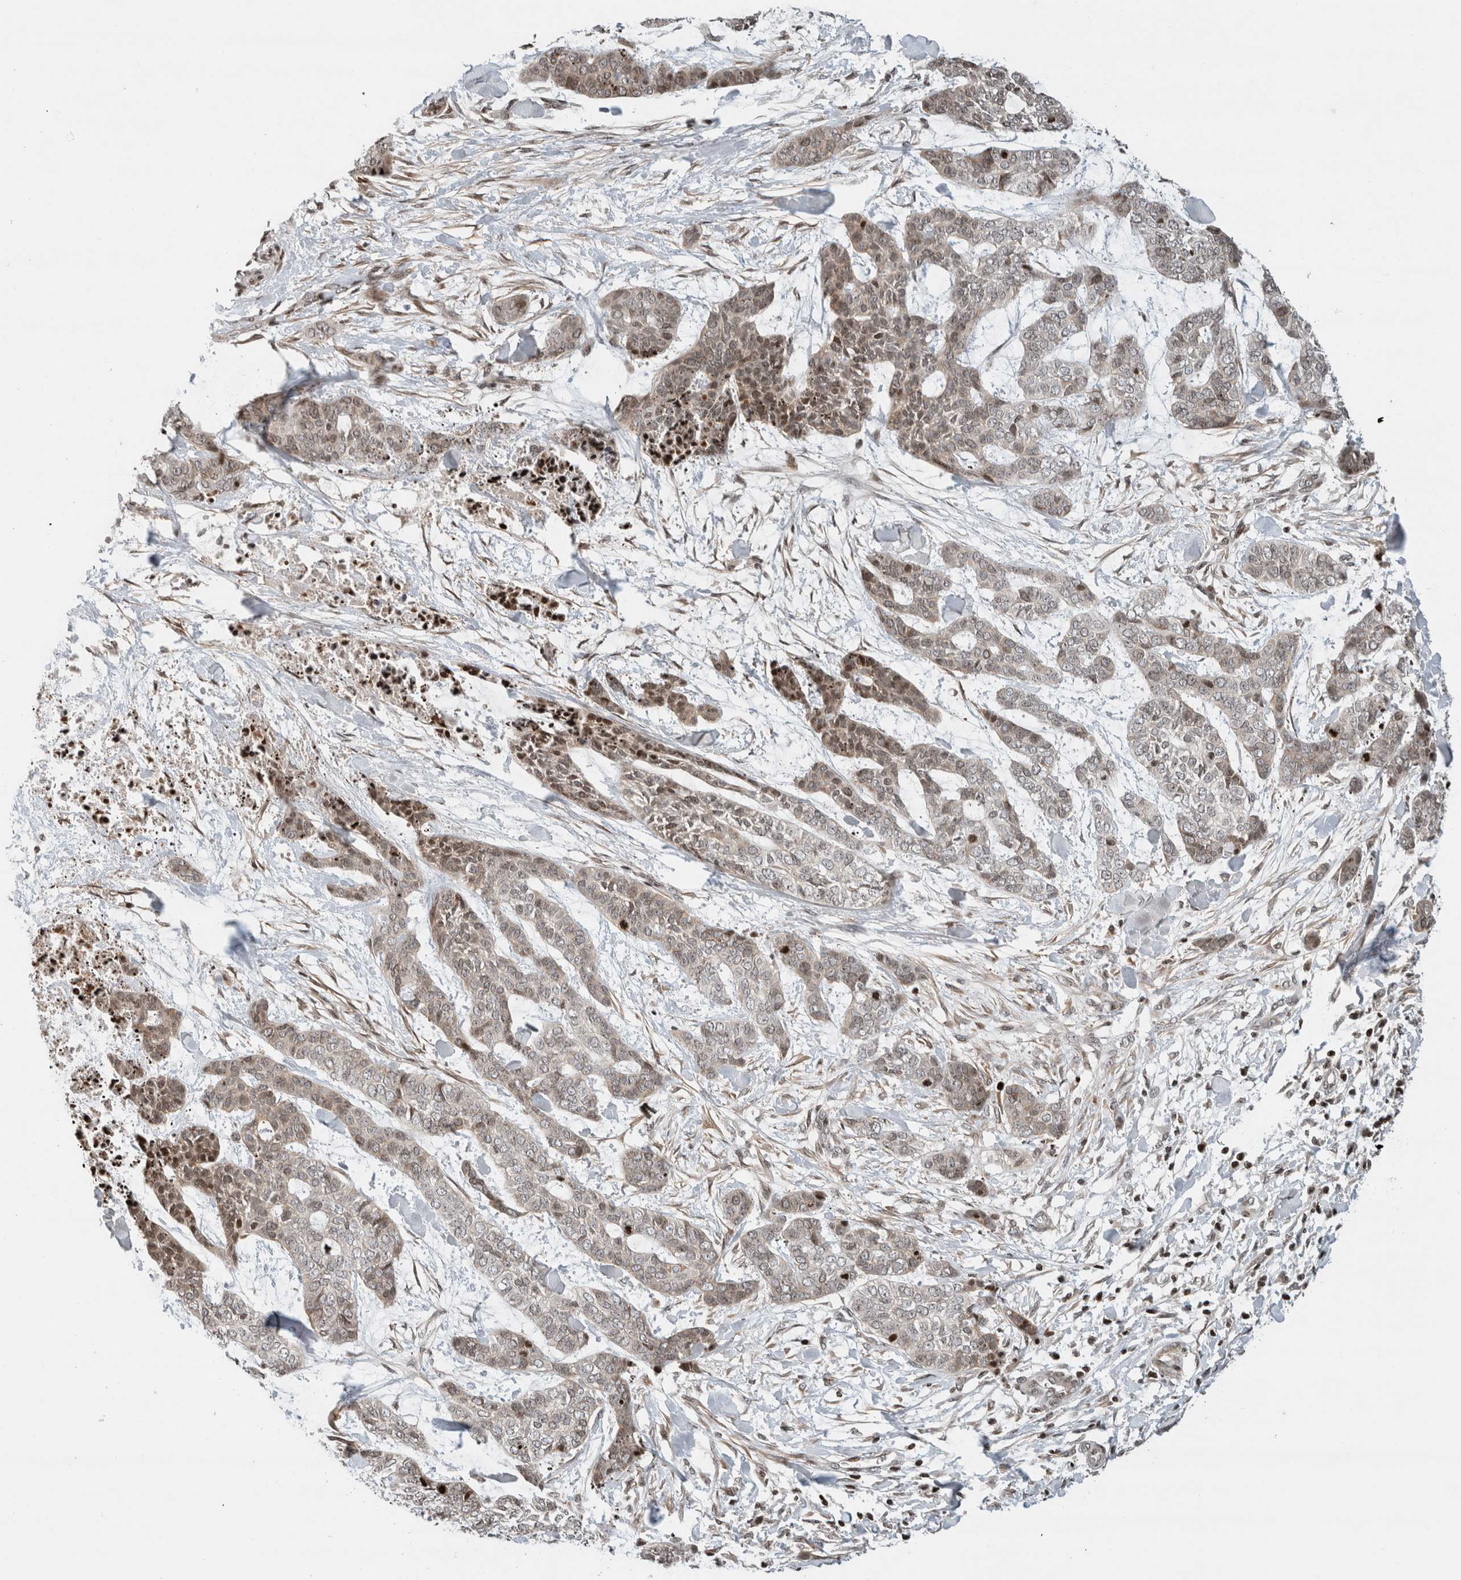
{"staining": {"intensity": "weak", "quantity": "<25%", "location": "cytoplasmic/membranous"}, "tissue": "skin cancer", "cell_type": "Tumor cells", "image_type": "cancer", "snomed": [{"axis": "morphology", "description": "Basal cell carcinoma"}, {"axis": "topography", "description": "Skin"}], "caption": "High power microscopy photomicrograph of an IHC histopathology image of skin basal cell carcinoma, revealing no significant expression in tumor cells. Brightfield microscopy of immunohistochemistry stained with DAB (3,3'-diaminobenzidine) (brown) and hematoxylin (blue), captured at high magnification.", "gene": "GINS4", "patient": {"sex": "female", "age": 64}}